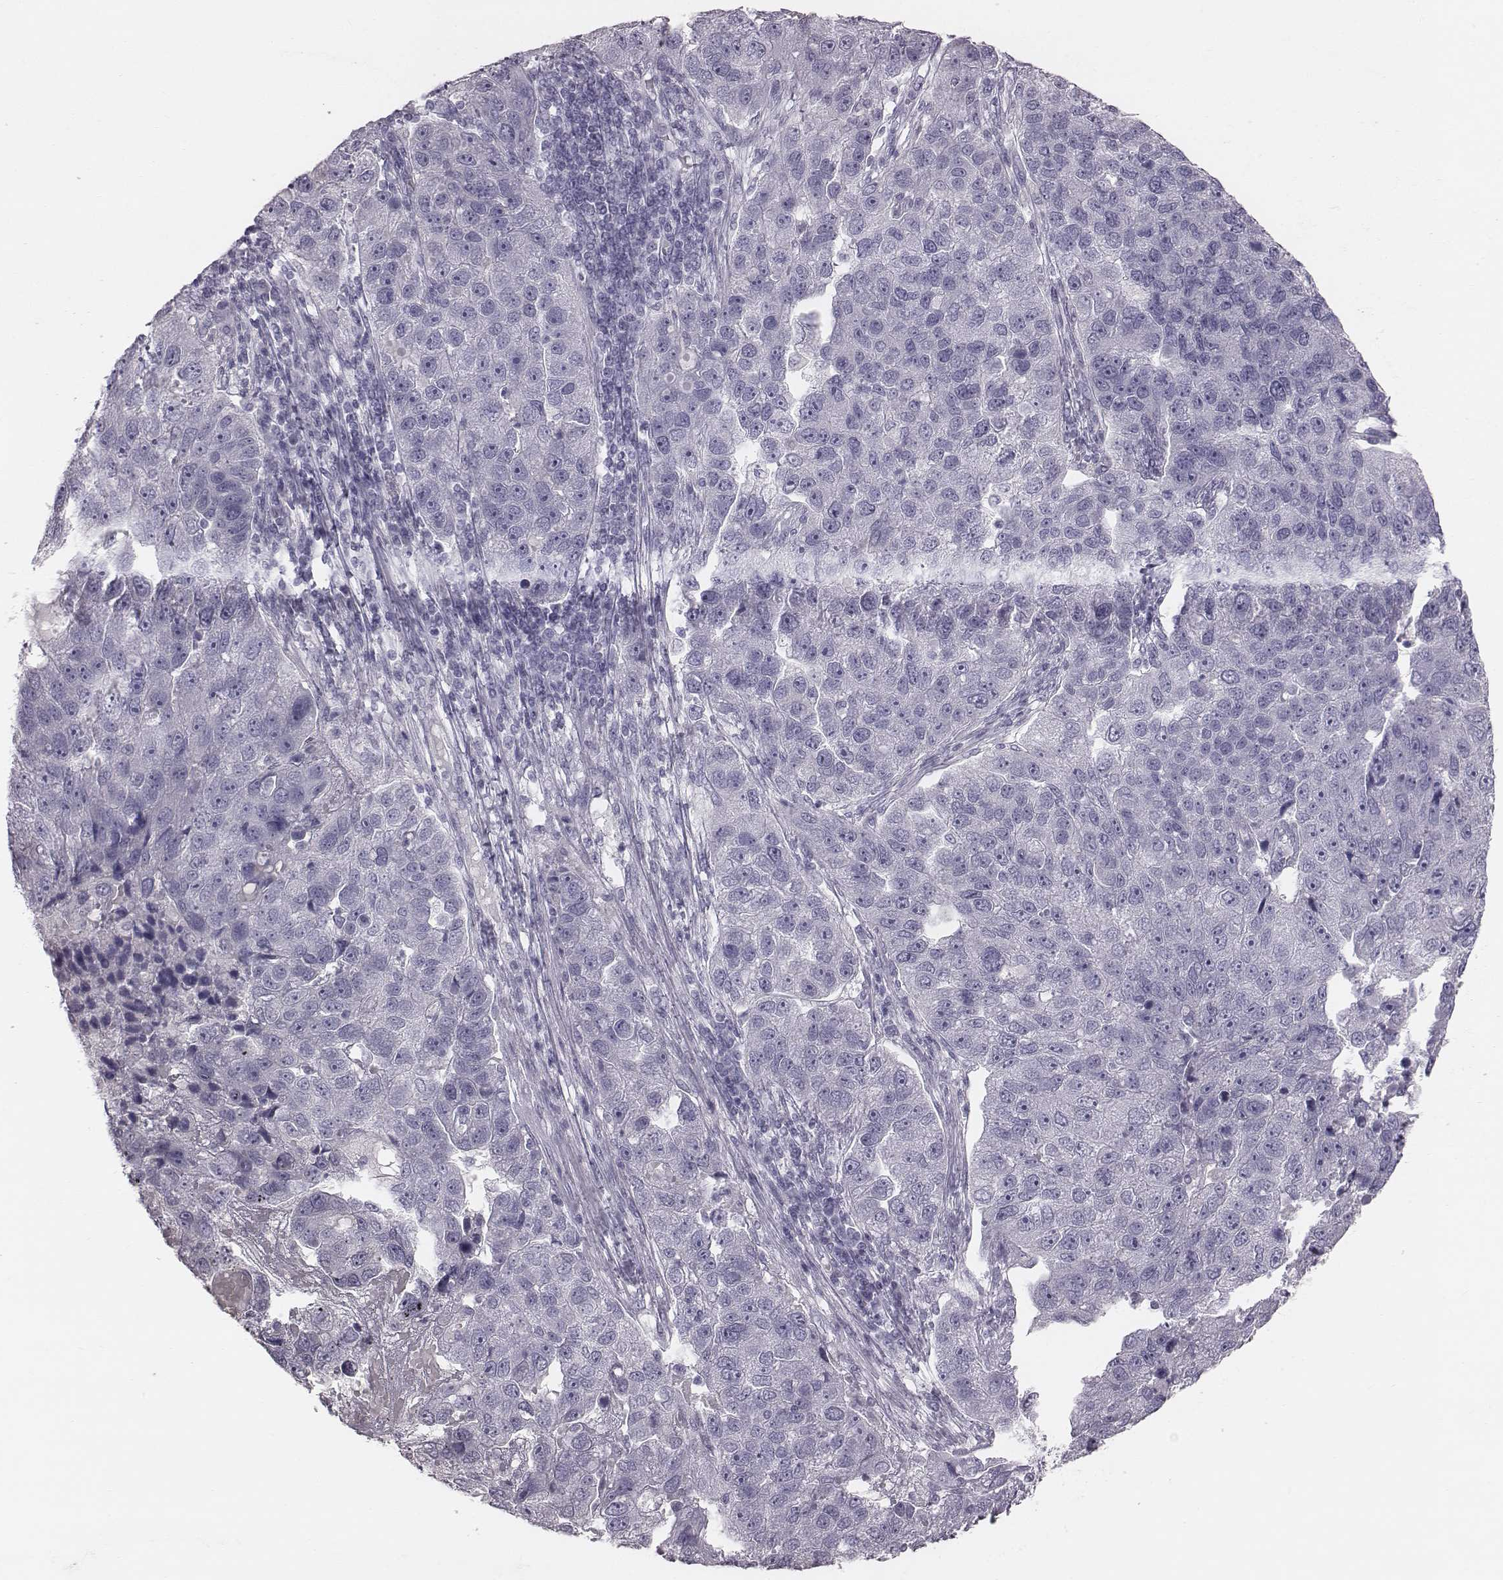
{"staining": {"intensity": "negative", "quantity": "none", "location": "none"}, "tissue": "pancreatic cancer", "cell_type": "Tumor cells", "image_type": "cancer", "snomed": [{"axis": "morphology", "description": "Adenocarcinoma, NOS"}, {"axis": "topography", "description": "Pancreas"}], "caption": "Histopathology image shows no significant protein positivity in tumor cells of adenocarcinoma (pancreatic).", "gene": "C6orf58", "patient": {"sex": "female", "age": 61}}